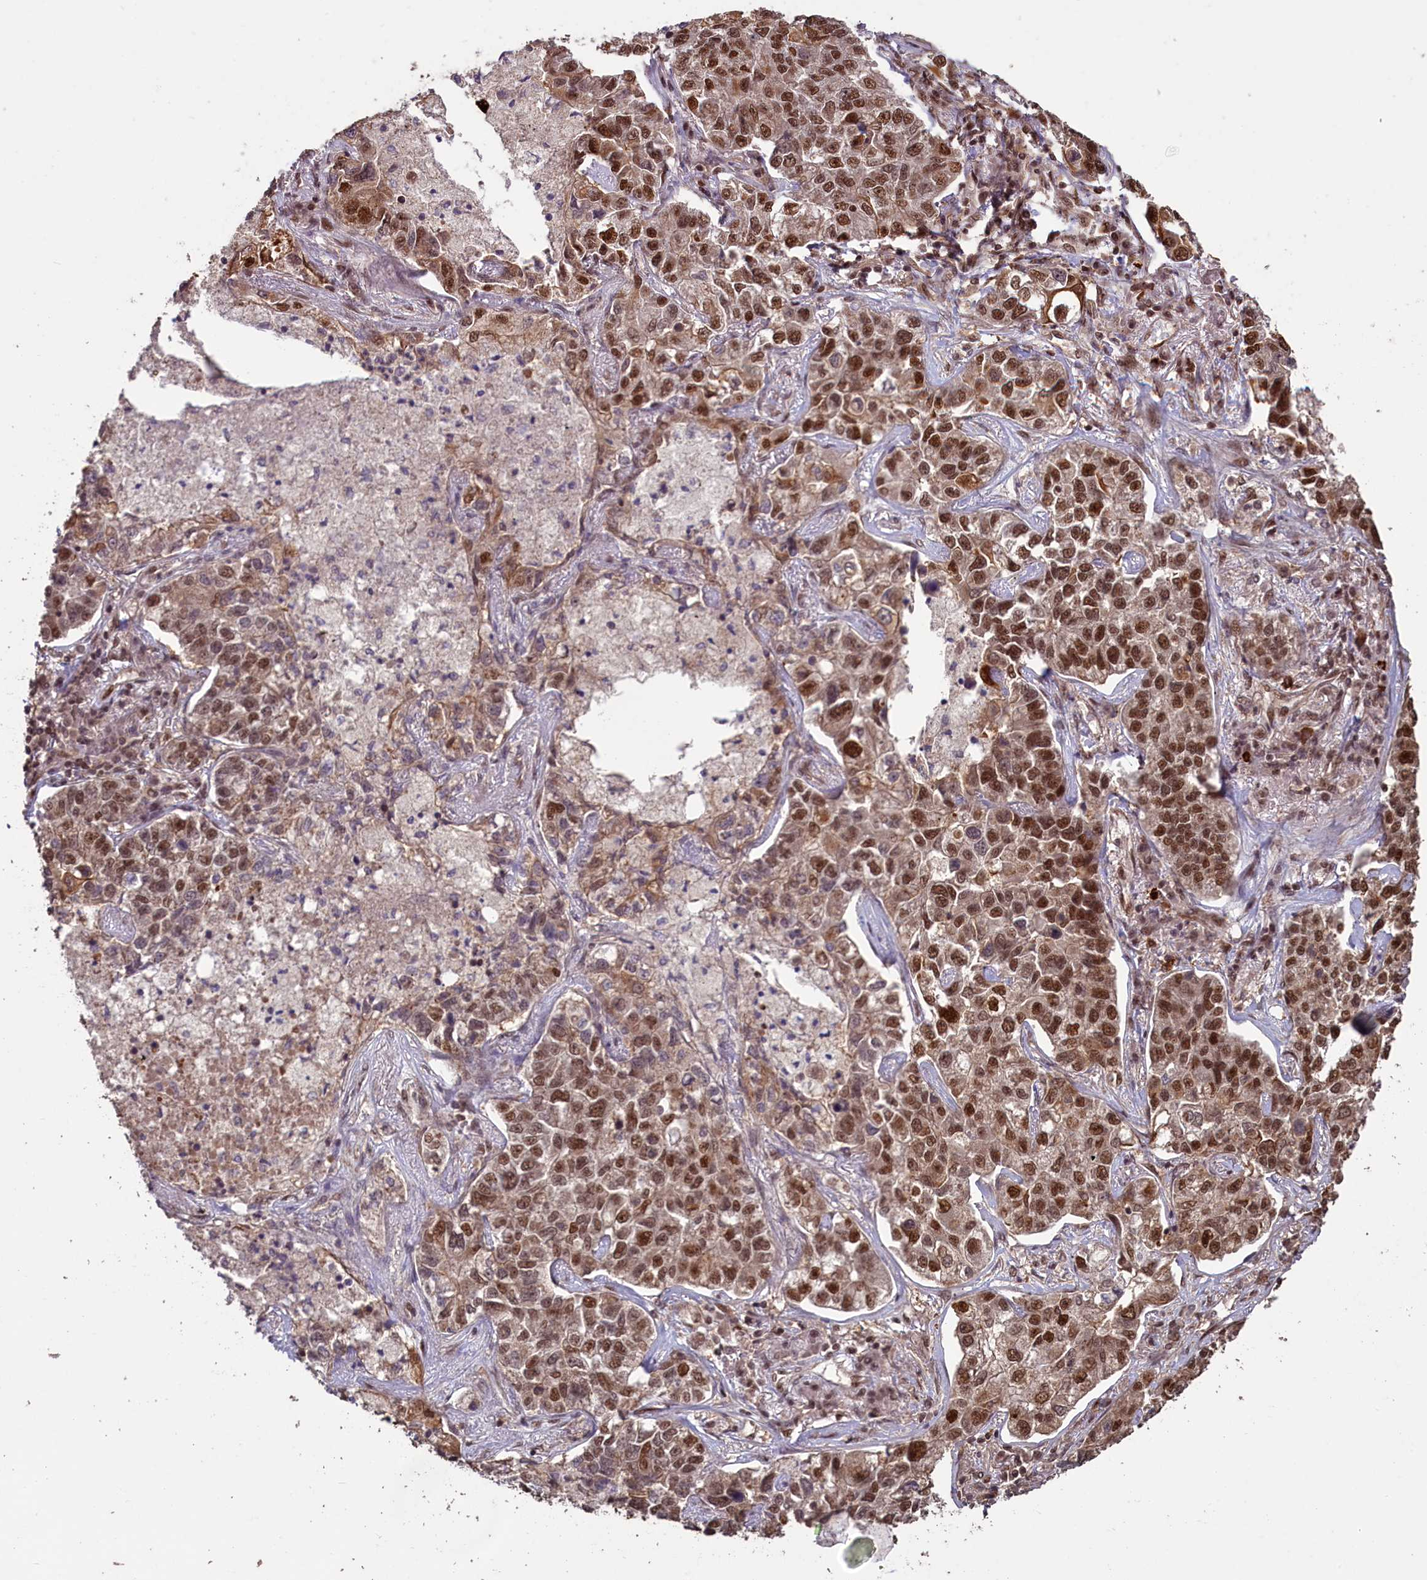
{"staining": {"intensity": "moderate", "quantity": ">75%", "location": "cytoplasmic/membranous,nuclear"}, "tissue": "lung cancer", "cell_type": "Tumor cells", "image_type": "cancer", "snomed": [{"axis": "morphology", "description": "Adenocarcinoma, NOS"}, {"axis": "topography", "description": "Lung"}], "caption": "High-magnification brightfield microscopy of lung cancer stained with DAB (brown) and counterstained with hematoxylin (blue). tumor cells exhibit moderate cytoplasmic/membranous and nuclear staining is present in about>75% of cells.", "gene": "NAE1", "patient": {"sex": "male", "age": 49}}